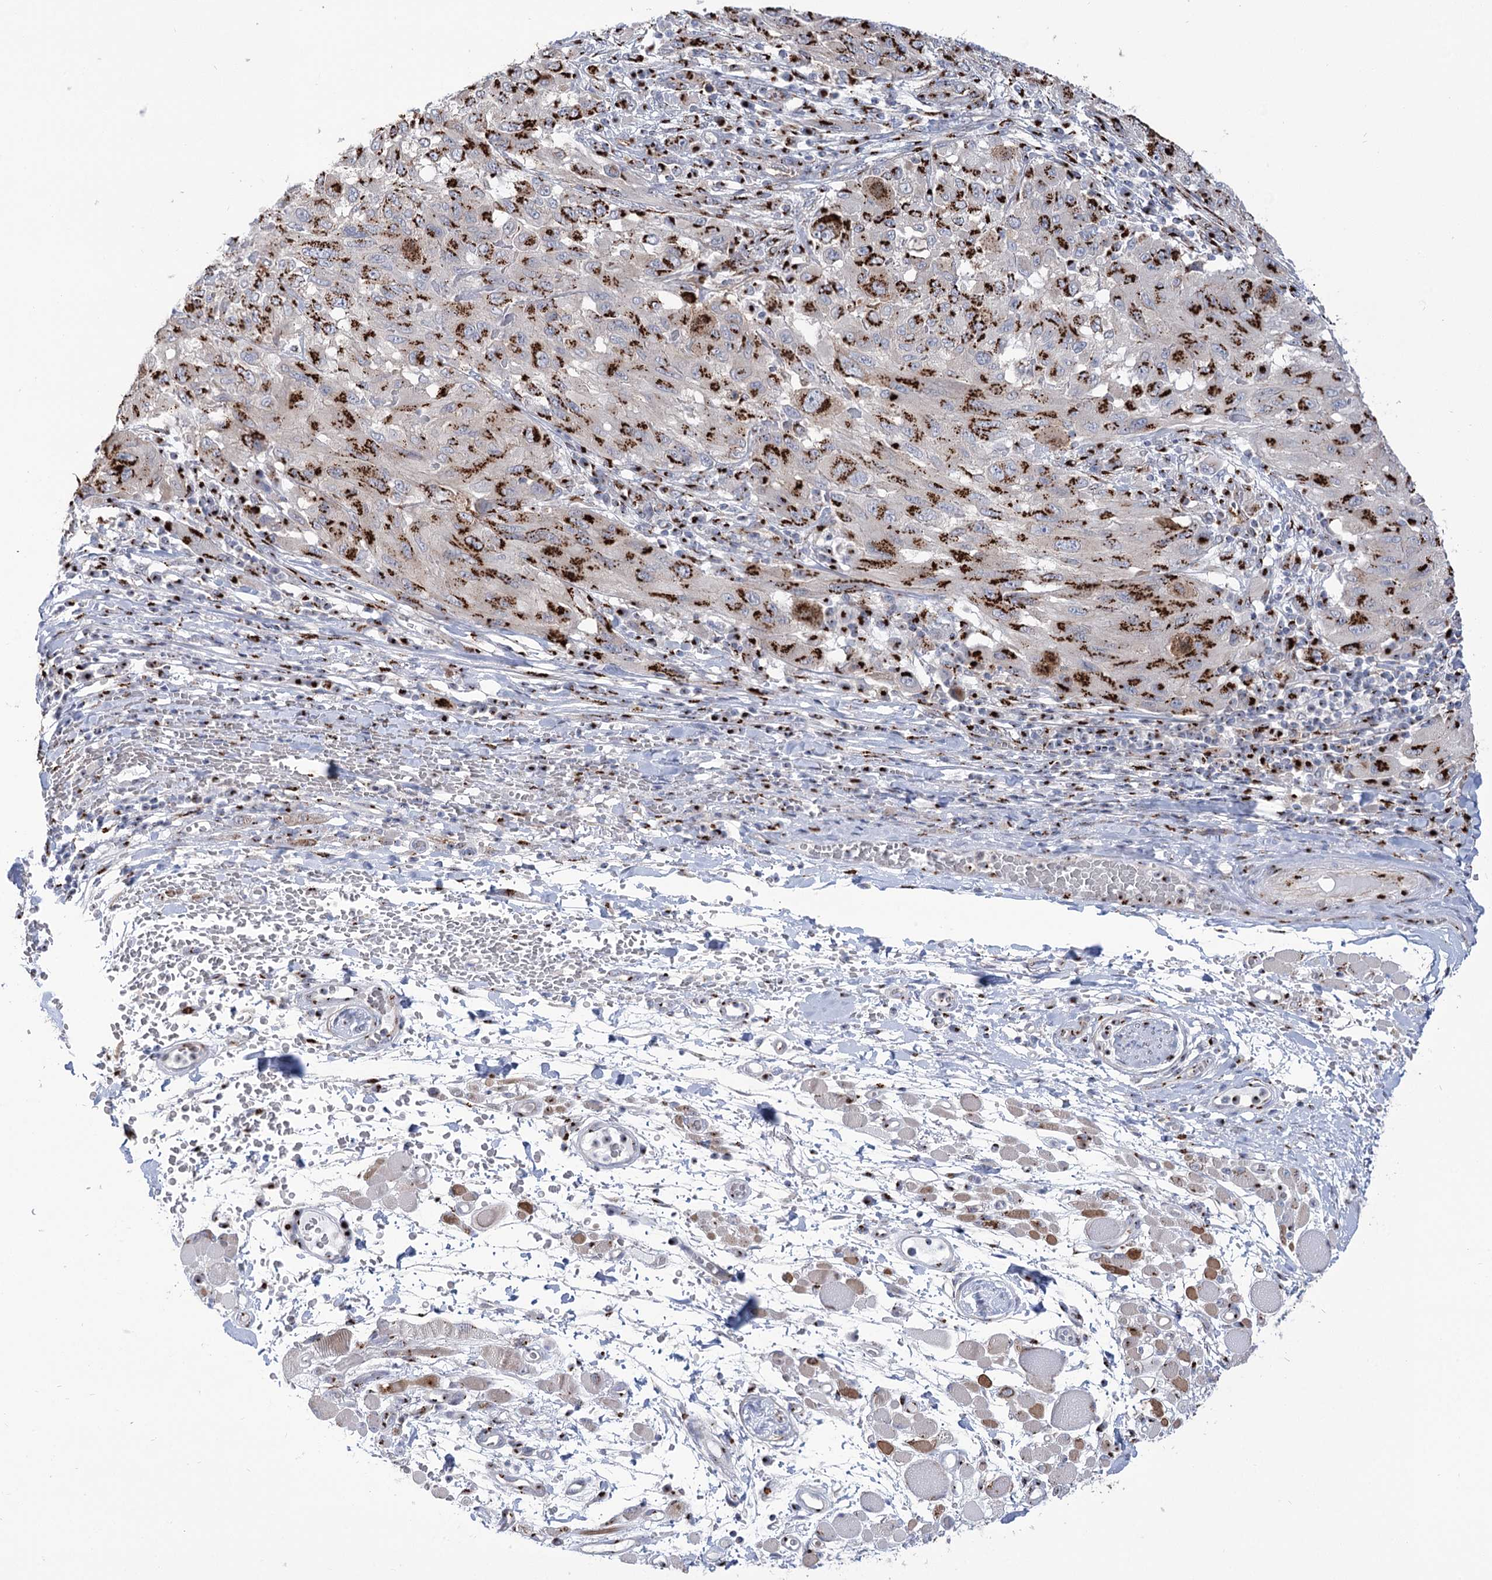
{"staining": {"intensity": "strong", "quantity": ">75%", "location": "cytoplasmic/membranous"}, "tissue": "melanoma", "cell_type": "Tumor cells", "image_type": "cancer", "snomed": [{"axis": "morphology", "description": "Malignant melanoma, NOS"}, {"axis": "topography", "description": "Skin"}], "caption": "This histopathology image shows IHC staining of human malignant melanoma, with high strong cytoplasmic/membranous staining in about >75% of tumor cells.", "gene": "TMEM165", "patient": {"sex": "female", "age": 91}}